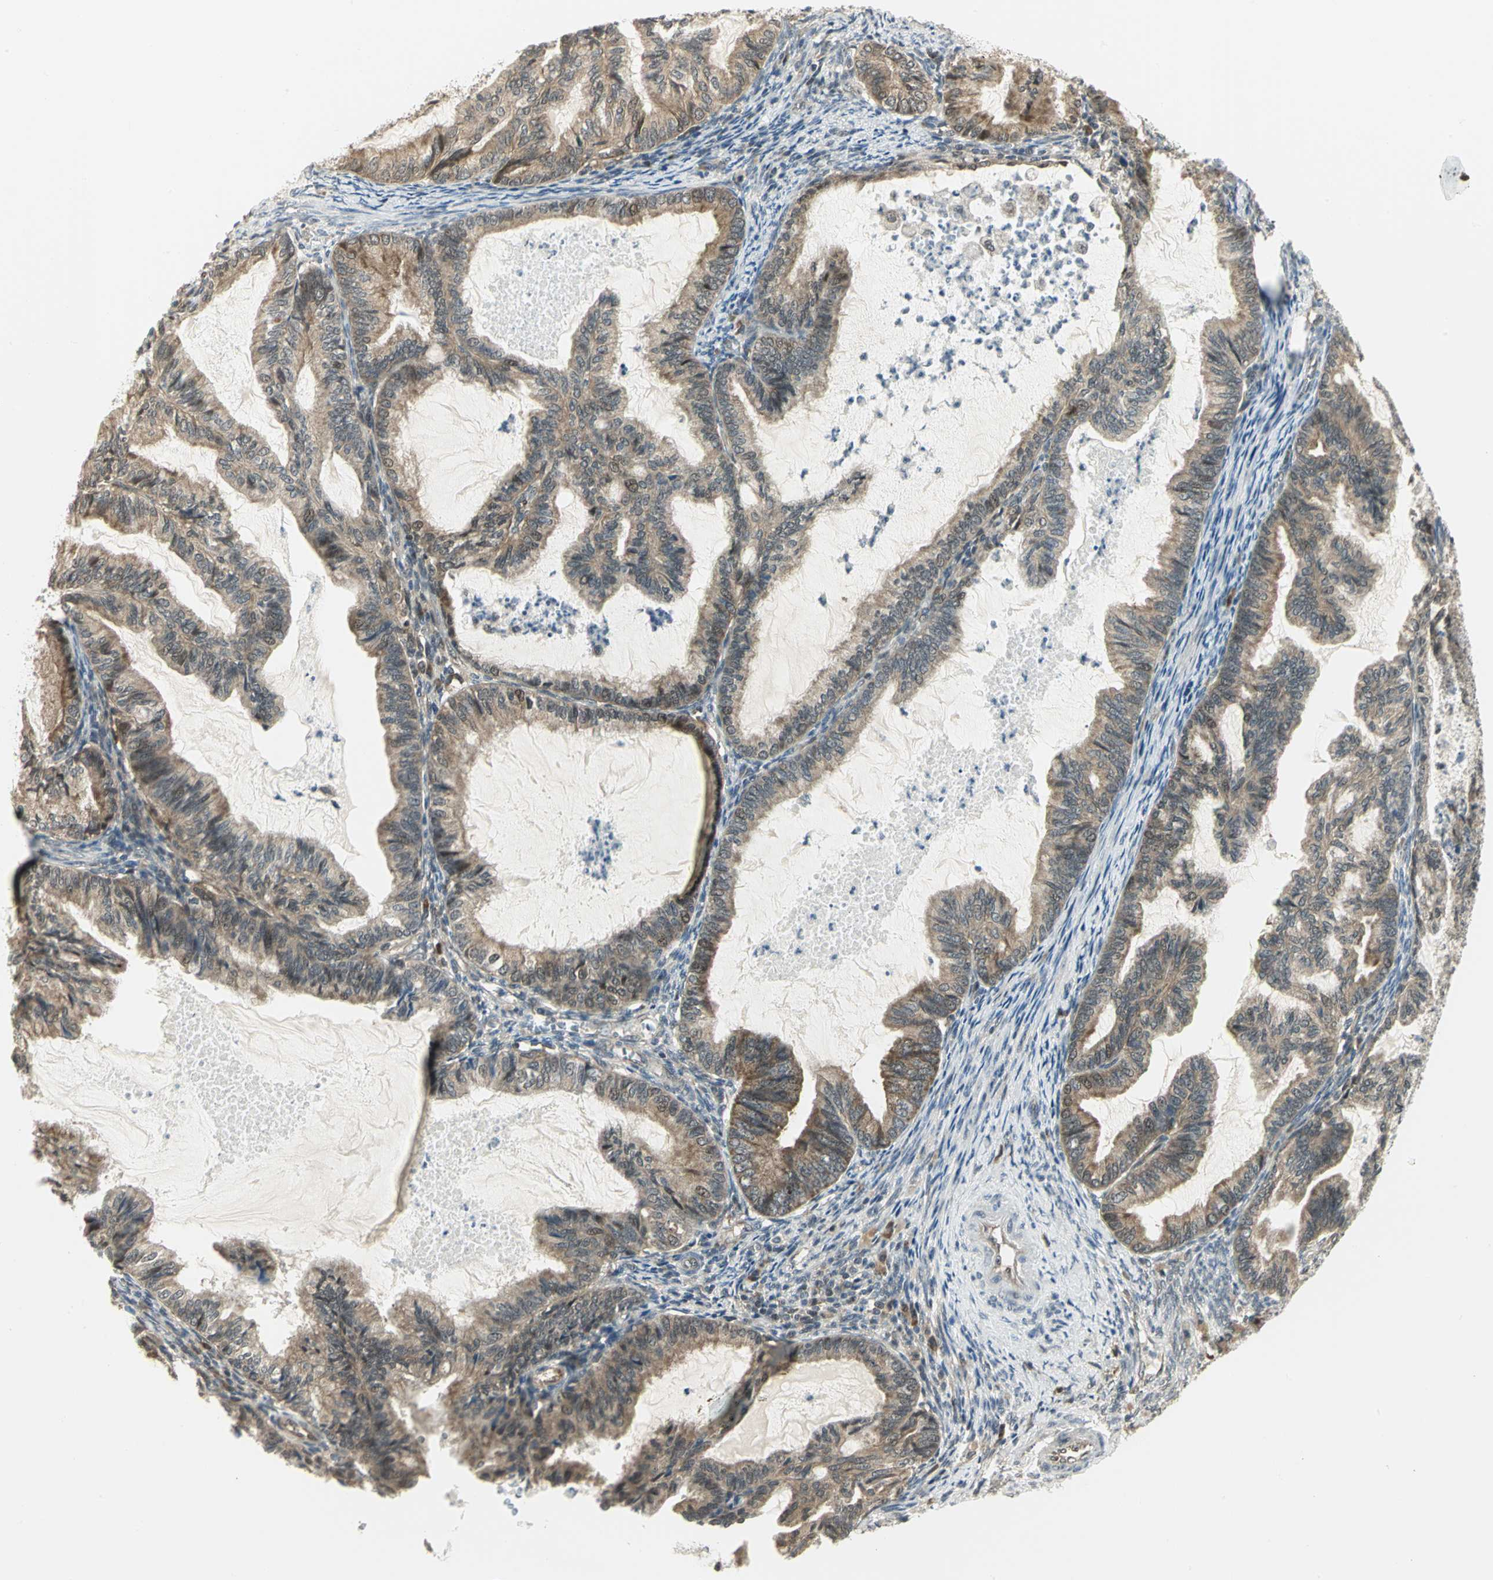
{"staining": {"intensity": "moderate", "quantity": ">75%", "location": "cytoplasmic/membranous,nuclear"}, "tissue": "cervical cancer", "cell_type": "Tumor cells", "image_type": "cancer", "snomed": [{"axis": "morphology", "description": "Normal tissue, NOS"}, {"axis": "morphology", "description": "Adenocarcinoma, NOS"}, {"axis": "topography", "description": "Cervix"}, {"axis": "topography", "description": "Endometrium"}], "caption": "Immunohistochemistry histopathology image of cervical adenocarcinoma stained for a protein (brown), which reveals medium levels of moderate cytoplasmic/membranous and nuclear staining in approximately >75% of tumor cells.", "gene": "PSMC4", "patient": {"sex": "female", "age": 86}}